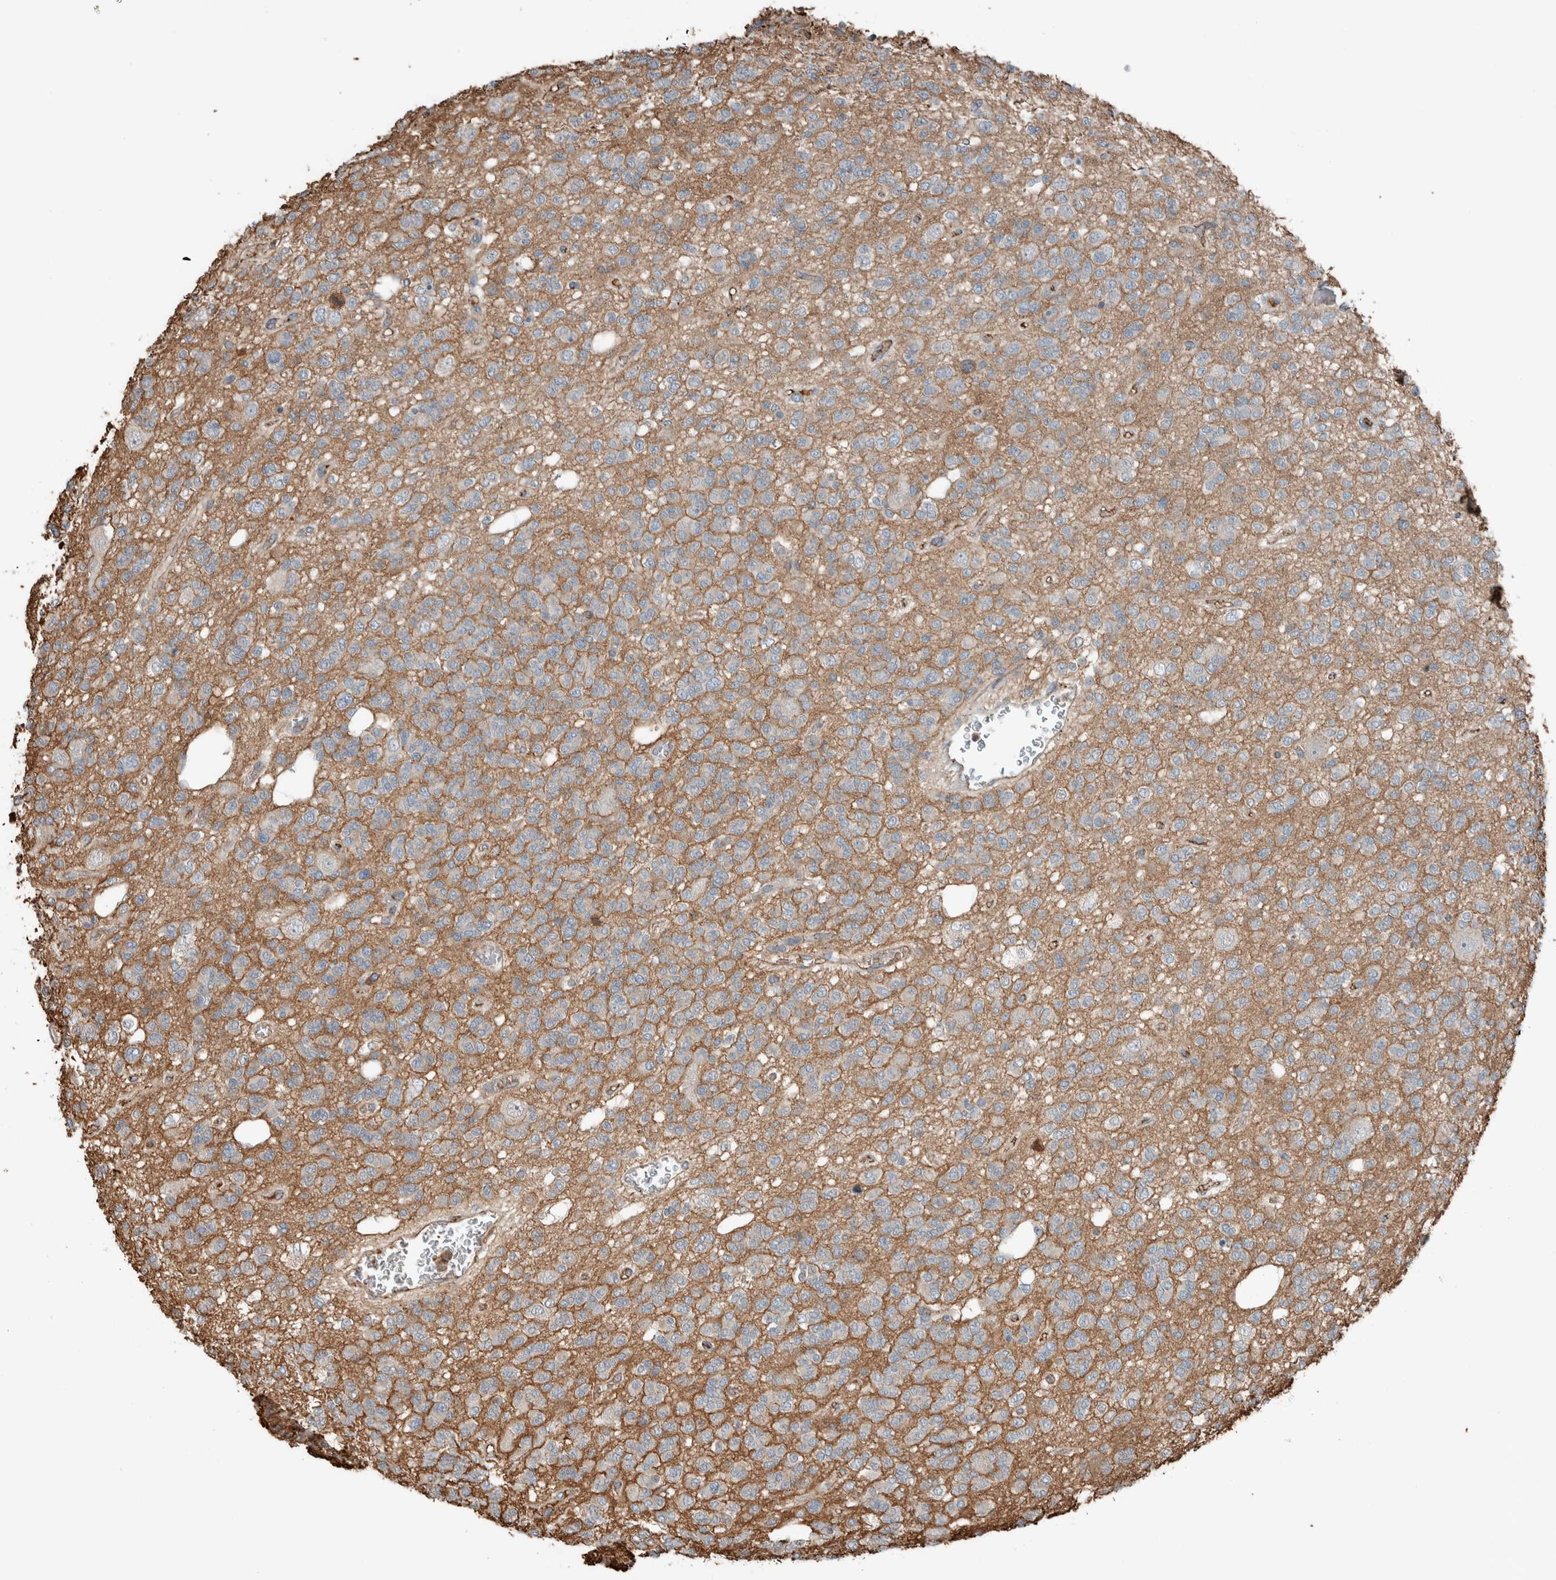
{"staining": {"intensity": "negative", "quantity": "none", "location": "none"}, "tissue": "glioma", "cell_type": "Tumor cells", "image_type": "cancer", "snomed": [{"axis": "morphology", "description": "Glioma, malignant, Low grade"}, {"axis": "topography", "description": "Brain"}], "caption": "High power microscopy image of an immunohistochemistry (IHC) photomicrograph of malignant low-grade glioma, revealing no significant staining in tumor cells.", "gene": "USP34", "patient": {"sex": "male", "age": 38}}